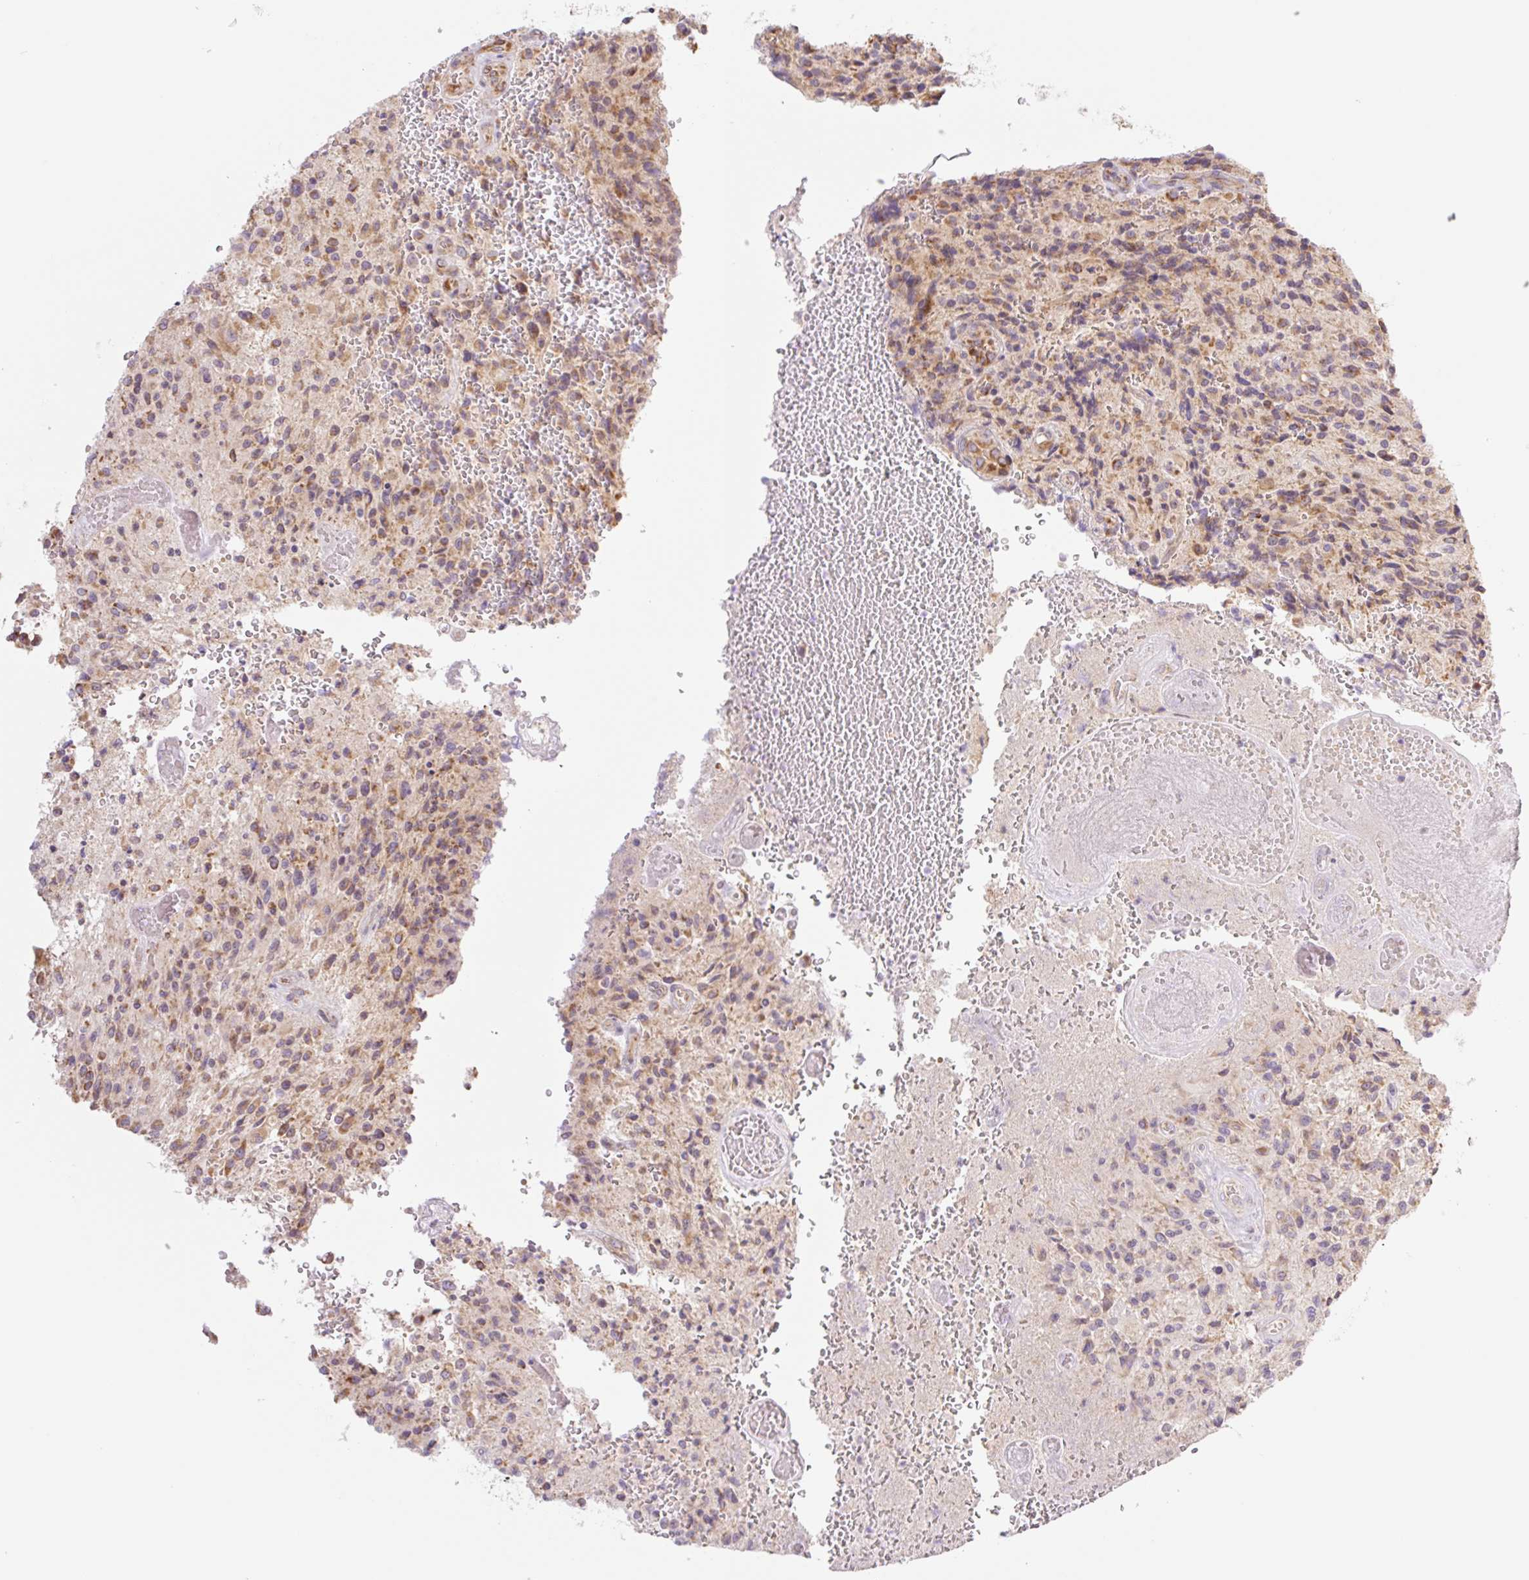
{"staining": {"intensity": "moderate", "quantity": "25%-75%", "location": "cytoplasmic/membranous"}, "tissue": "glioma", "cell_type": "Tumor cells", "image_type": "cancer", "snomed": [{"axis": "morphology", "description": "Normal tissue, NOS"}, {"axis": "morphology", "description": "Glioma, malignant, High grade"}, {"axis": "topography", "description": "Cerebral cortex"}], "caption": "This is an image of immunohistochemistry (IHC) staining of malignant high-grade glioma, which shows moderate staining in the cytoplasmic/membranous of tumor cells.", "gene": "GOSR2", "patient": {"sex": "male", "age": 56}}